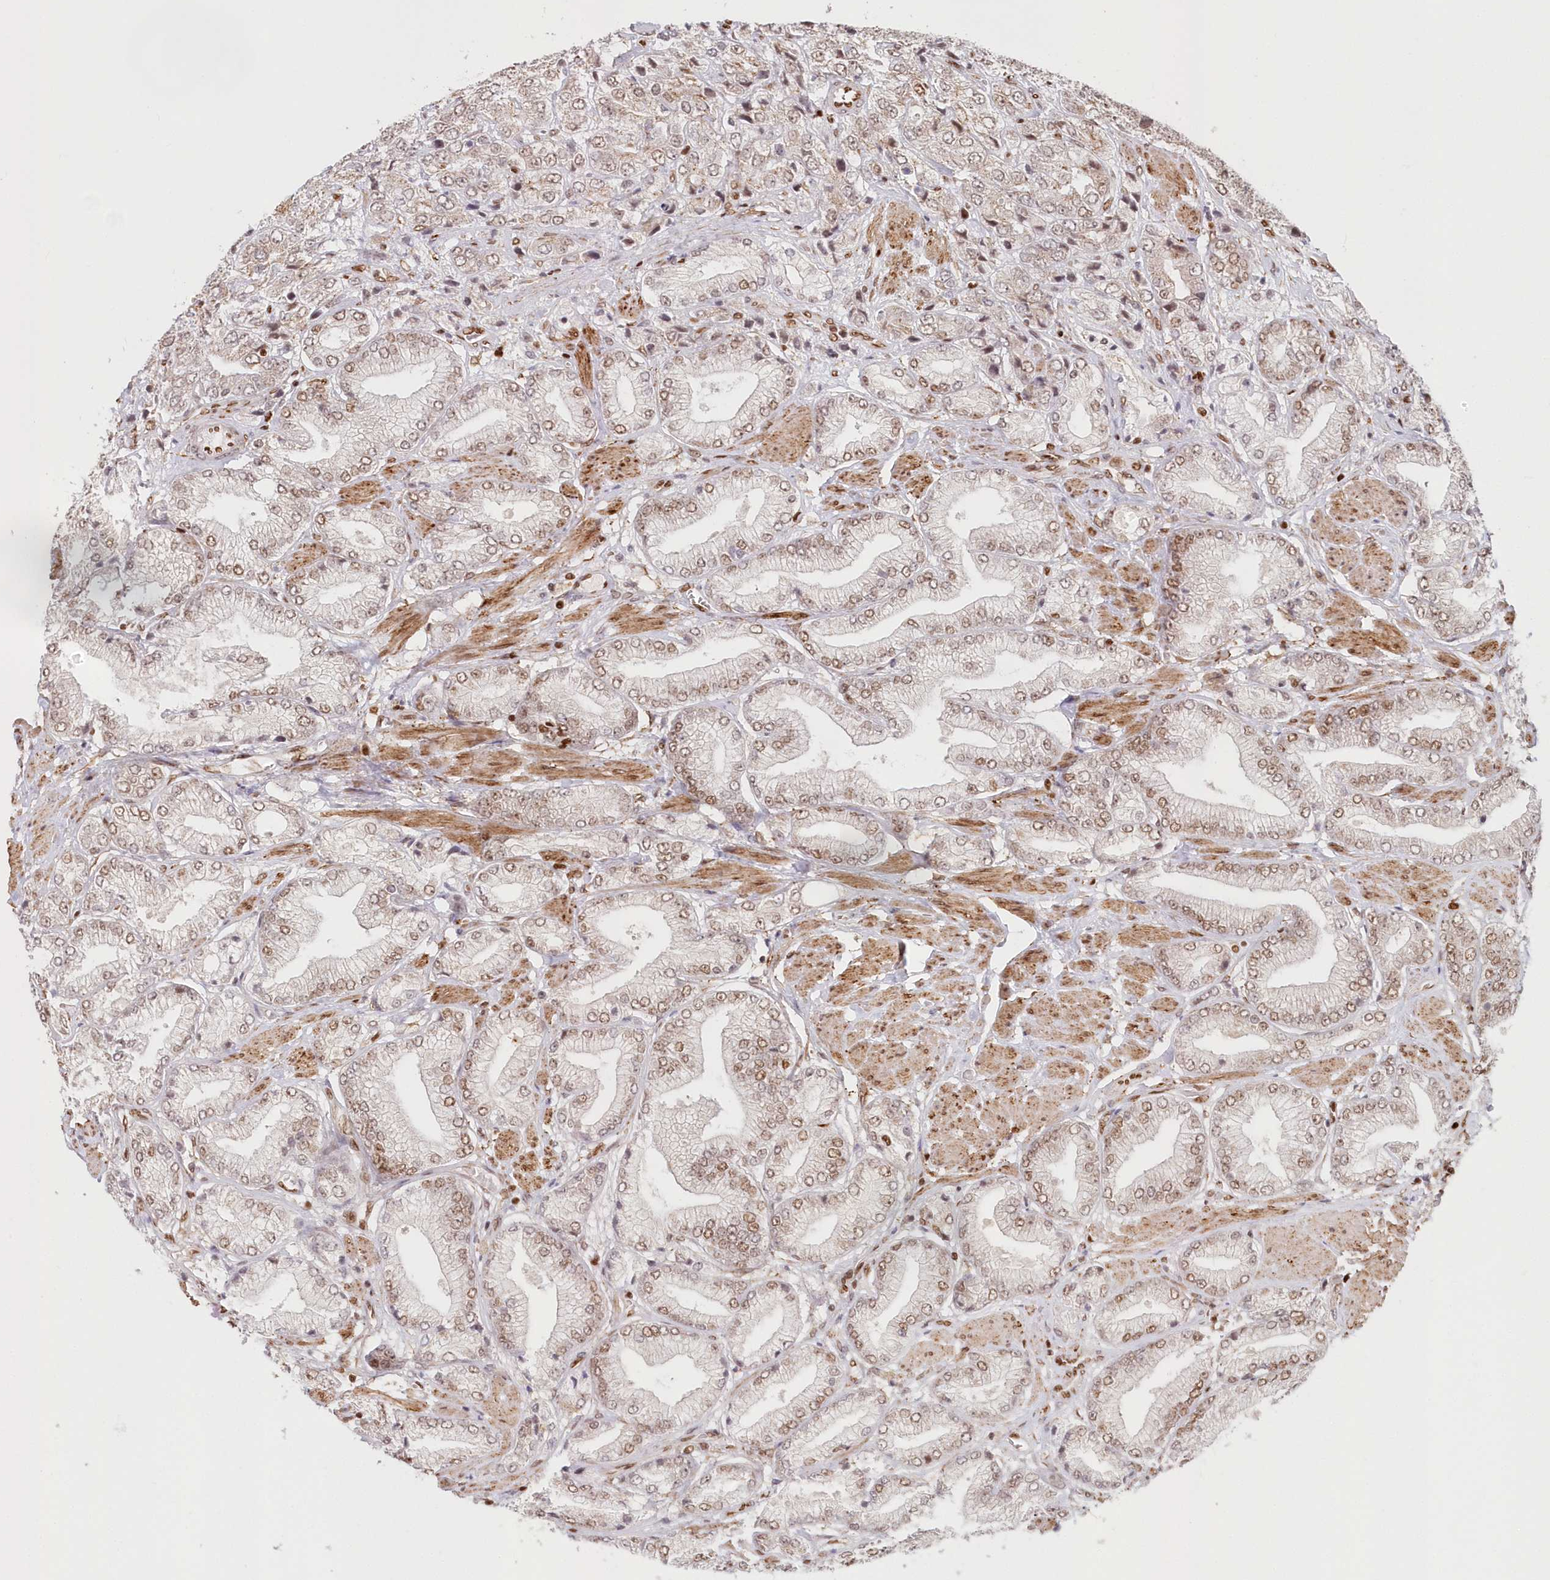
{"staining": {"intensity": "weak", "quantity": ">75%", "location": "nuclear"}, "tissue": "prostate cancer", "cell_type": "Tumor cells", "image_type": "cancer", "snomed": [{"axis": "morphology", "description": "Adenocarcinoma, High grade"}, {"axis": "topography", "description": "Prostate"}], "caption": "Immunohistochemical staining of prostate cancer displays weak nuclear protein staining in about >75% of tumor cells.", "gene": "POLR2B", "patient": {"sex": "male", "age": 50}}